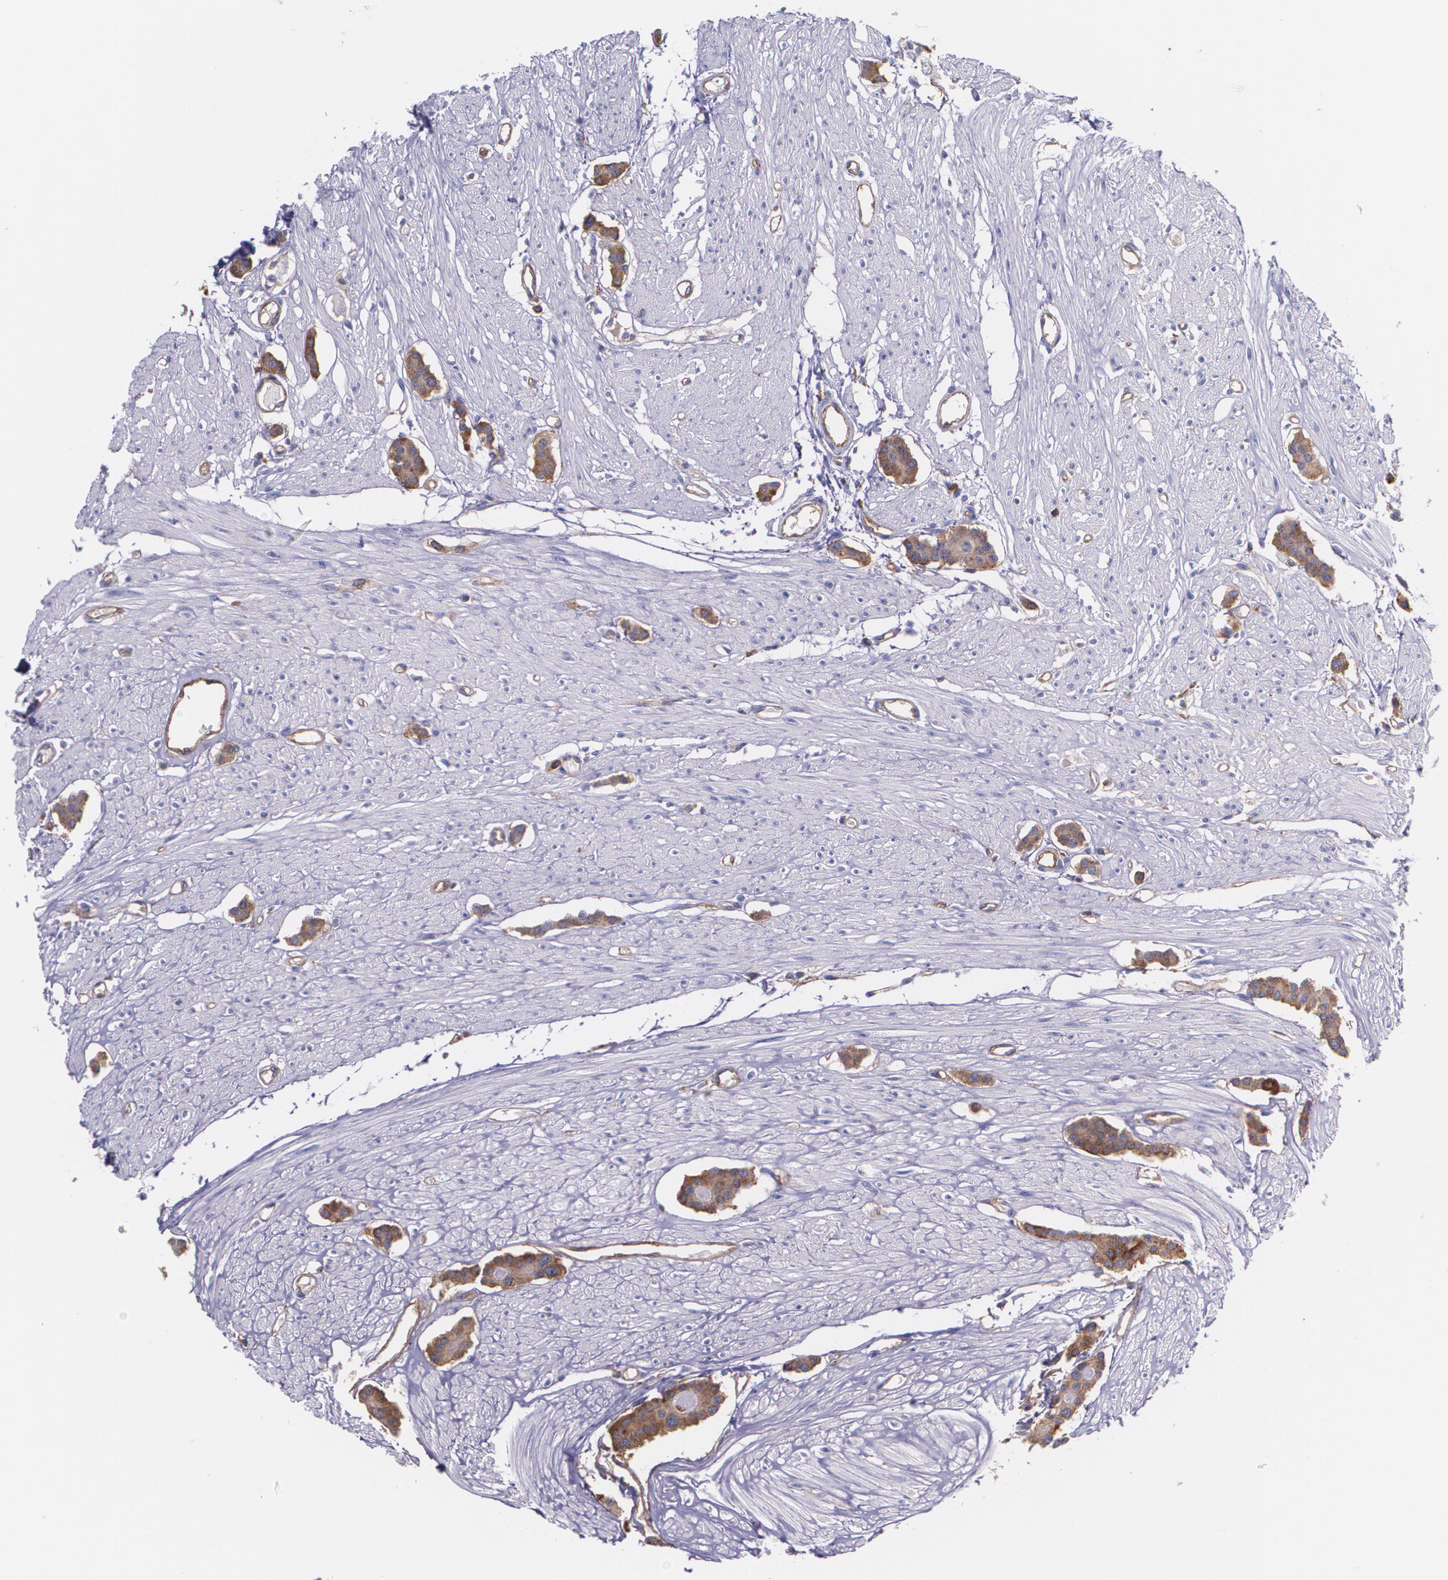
{"staining": {"intensity": "moderate", "quantity": ">75%", "location": "cytoplasmic/membranous"}, "tissue": "carcinoid", "cell_type": "Tumor cells", "image_type": "cancer", "snomed": [{"axis": "morphology", "description": "Carcinoid, malignant, NOS"}, {"axis": "topography", "description": "Small intestine"}], "caption": "A high-resolution micrograph shows immunohistochemistry staining of carcinoid, which displays moderate cytoplasmic/membranous expression in approximately >75% of tumor cells.", "gene": "B2M", "patient": {"sex": "male", "age": 60}}